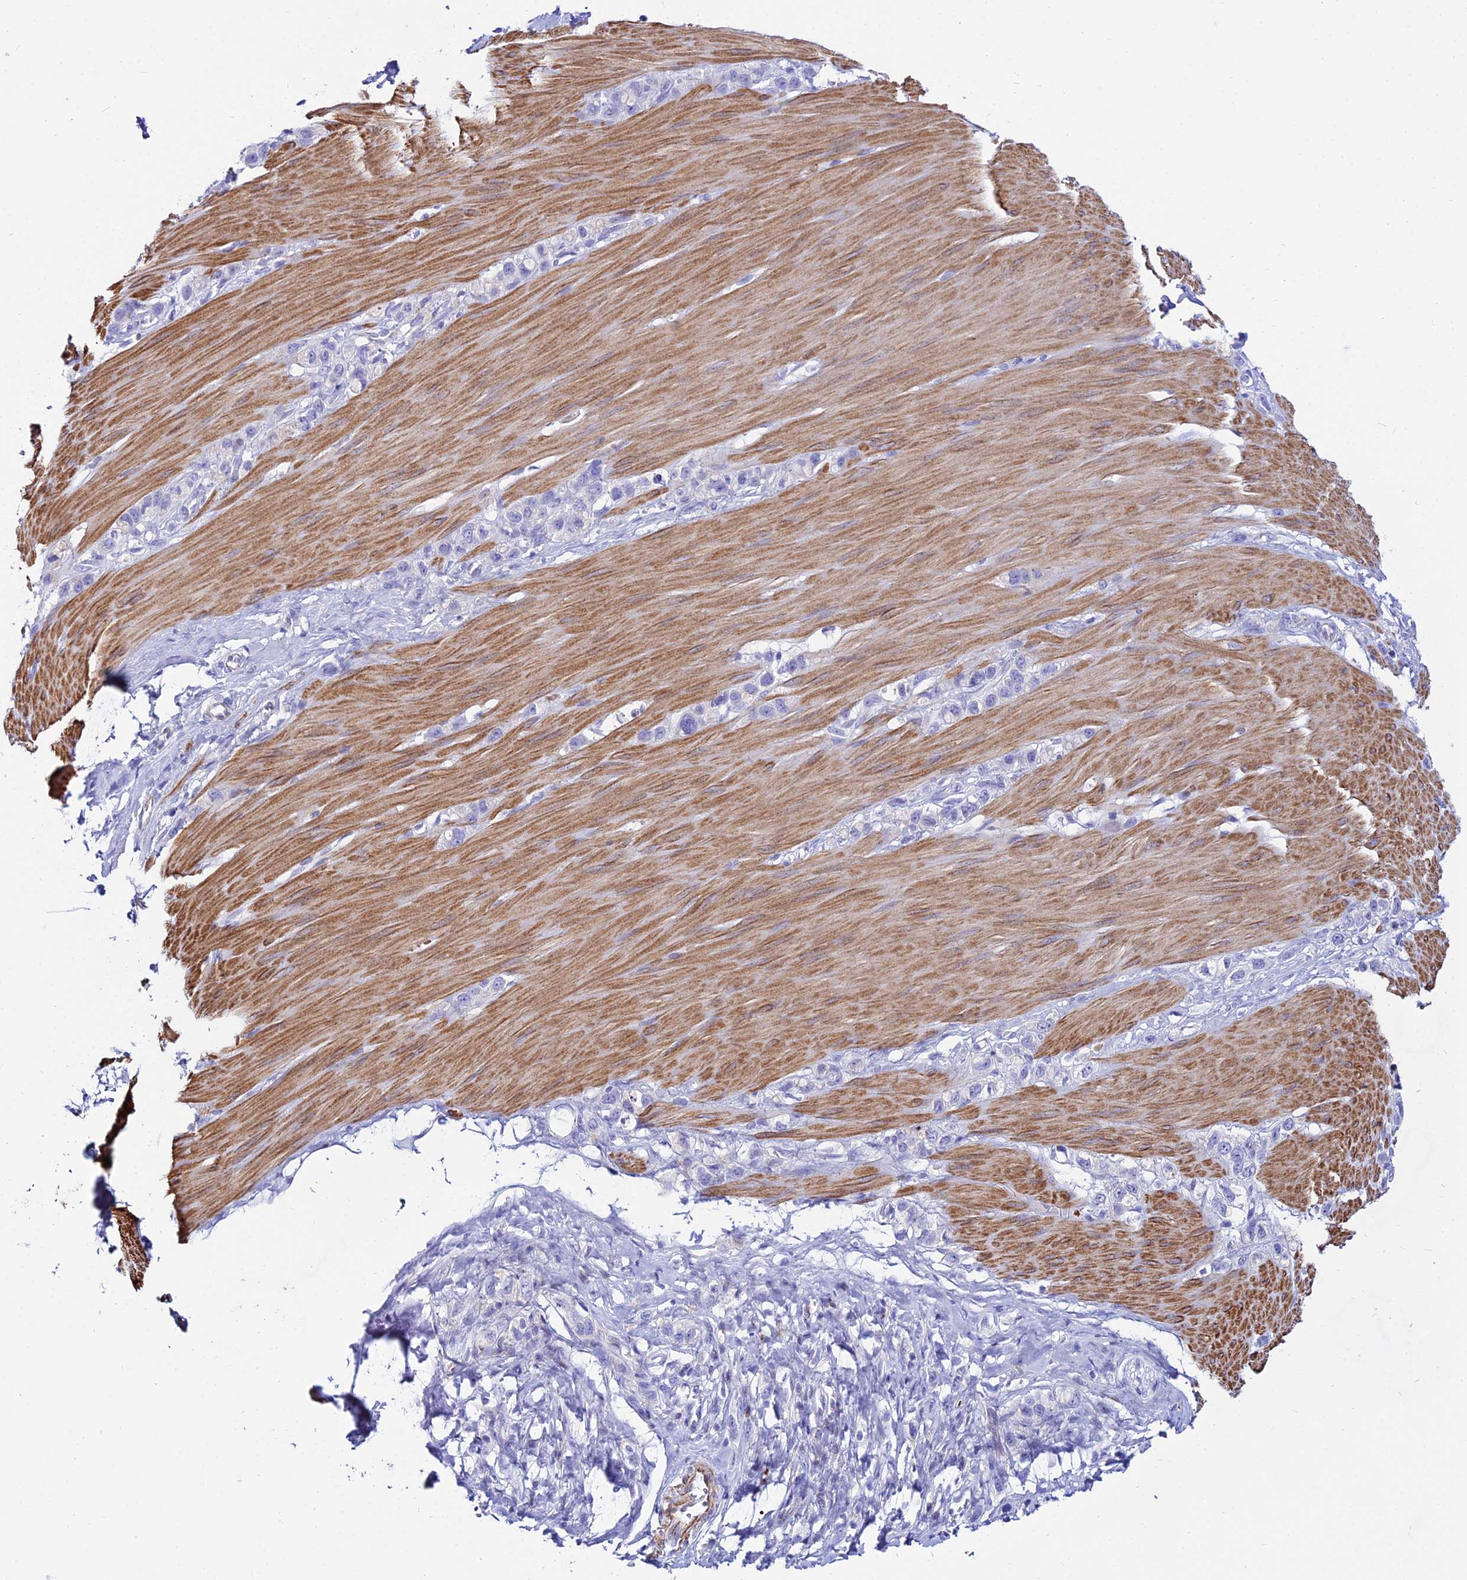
{"staining": {"intensity": "negative", "quantity": "none", "location": "none"}, "tissue": "stomach cancer", "cell_type": "Tumor cells", "image_type": "cancer", "snomed": [{"axis": "morphology", "description": "Adenocarcinoma, NOS"}, {"axis": "topography", "description": "Stomach"}], "caption": "This is an immunohistochemistry (IHC) histopathology image of stomach cancer (adenocarcinoma). There is no expression in tumor cells.", "gene": "DLX1", "patient": {"sex": "female", "age": 65}}